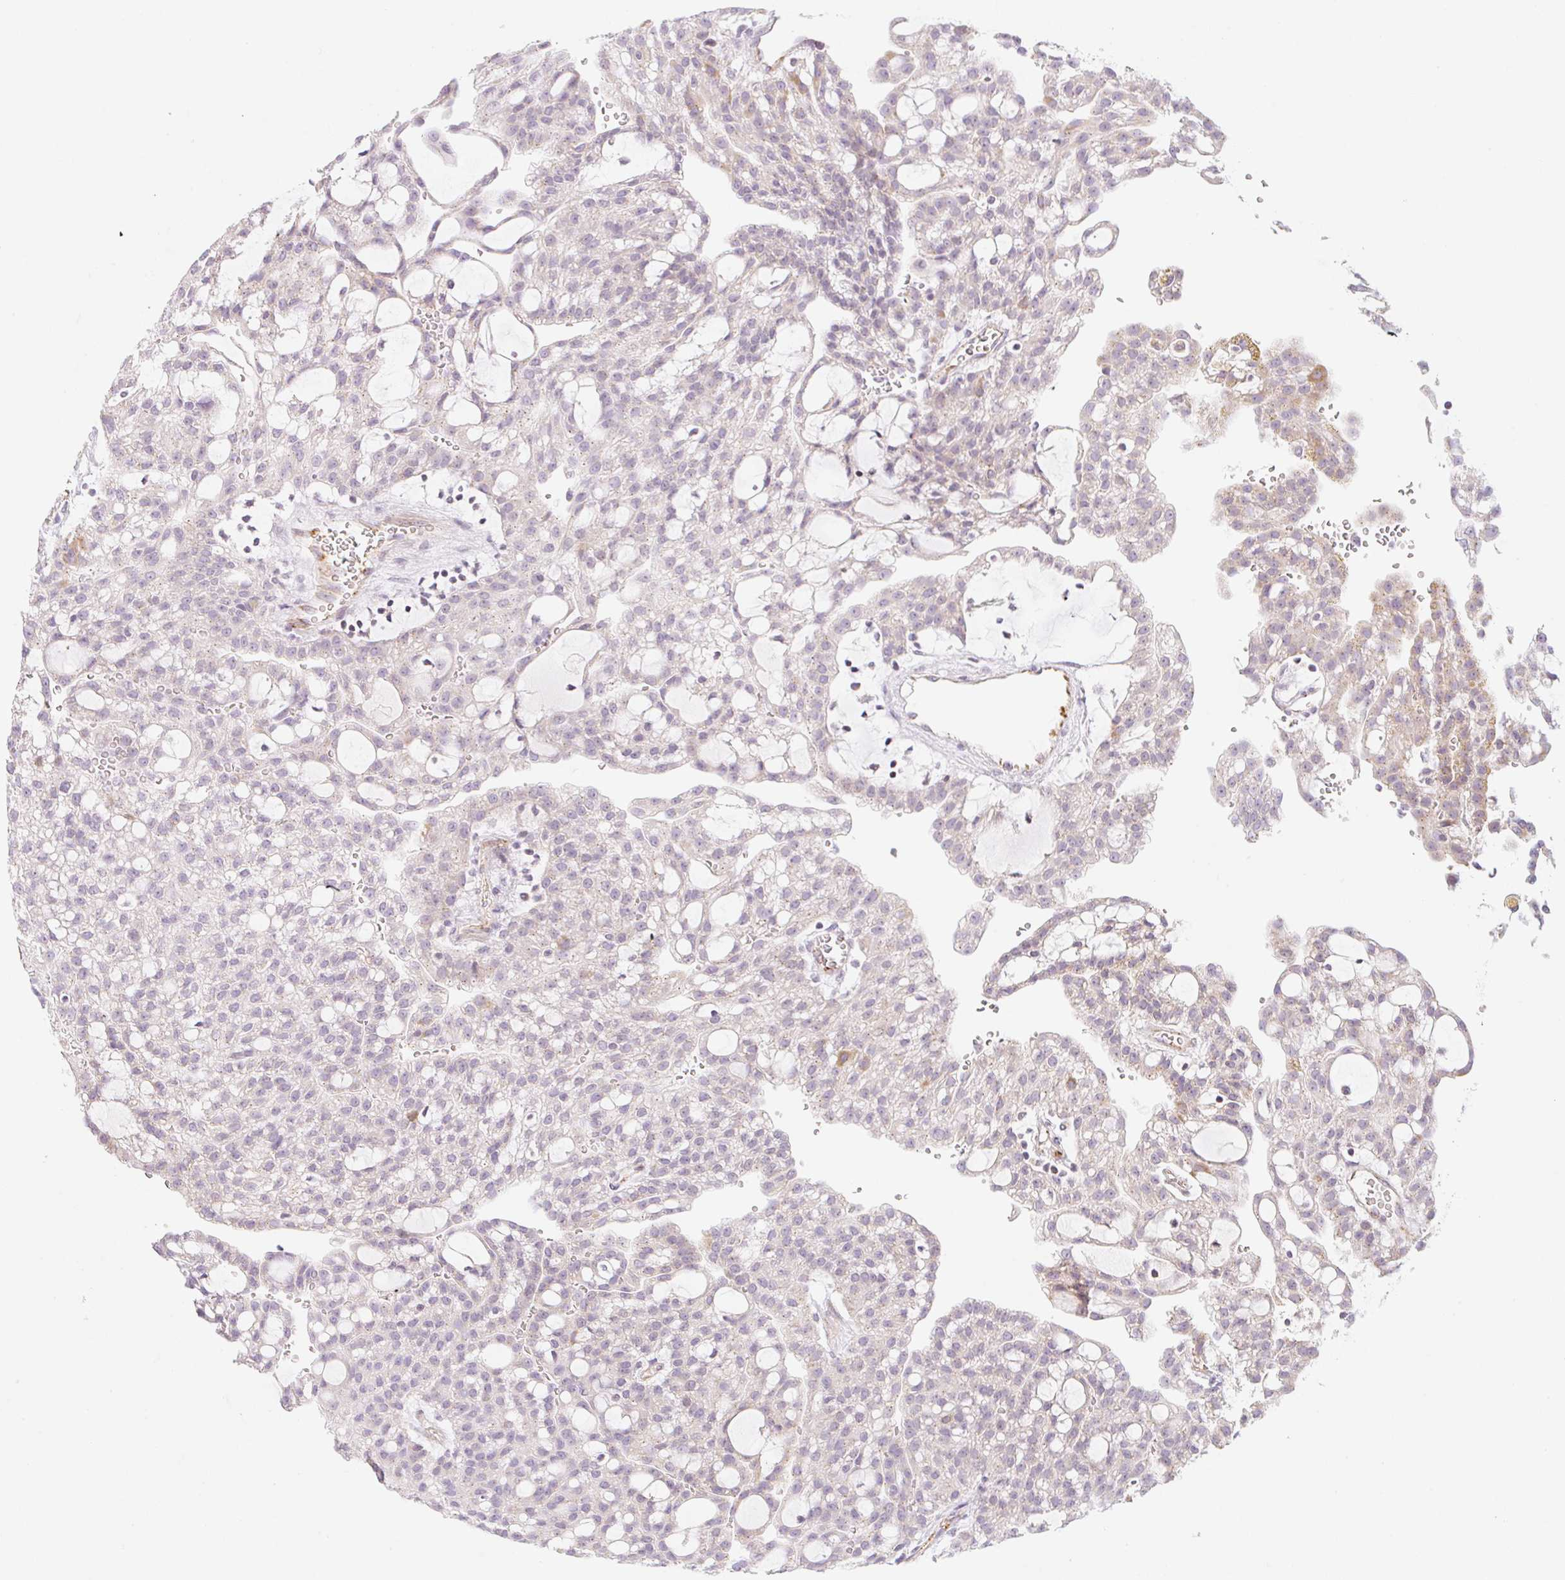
{"staining": {"intensity": "negative", "quantity": "none", "location": "none"}, "tissue": "renal cancer", "cell_type": "Tumor cells", "image_type": "cancer", "snomed": [{"axis": "morphology", "description": "Adenocarcinoma, NOS"}, {"axis": "topography", "description": "Kidney"}], "caption": "This is a image of immunohistochemistry staining of renal adenocarcinoma, which shows no positivity in tumor cells.", "gene": "CASKIN1", "patient": {"sex": "male", "age": 63}}